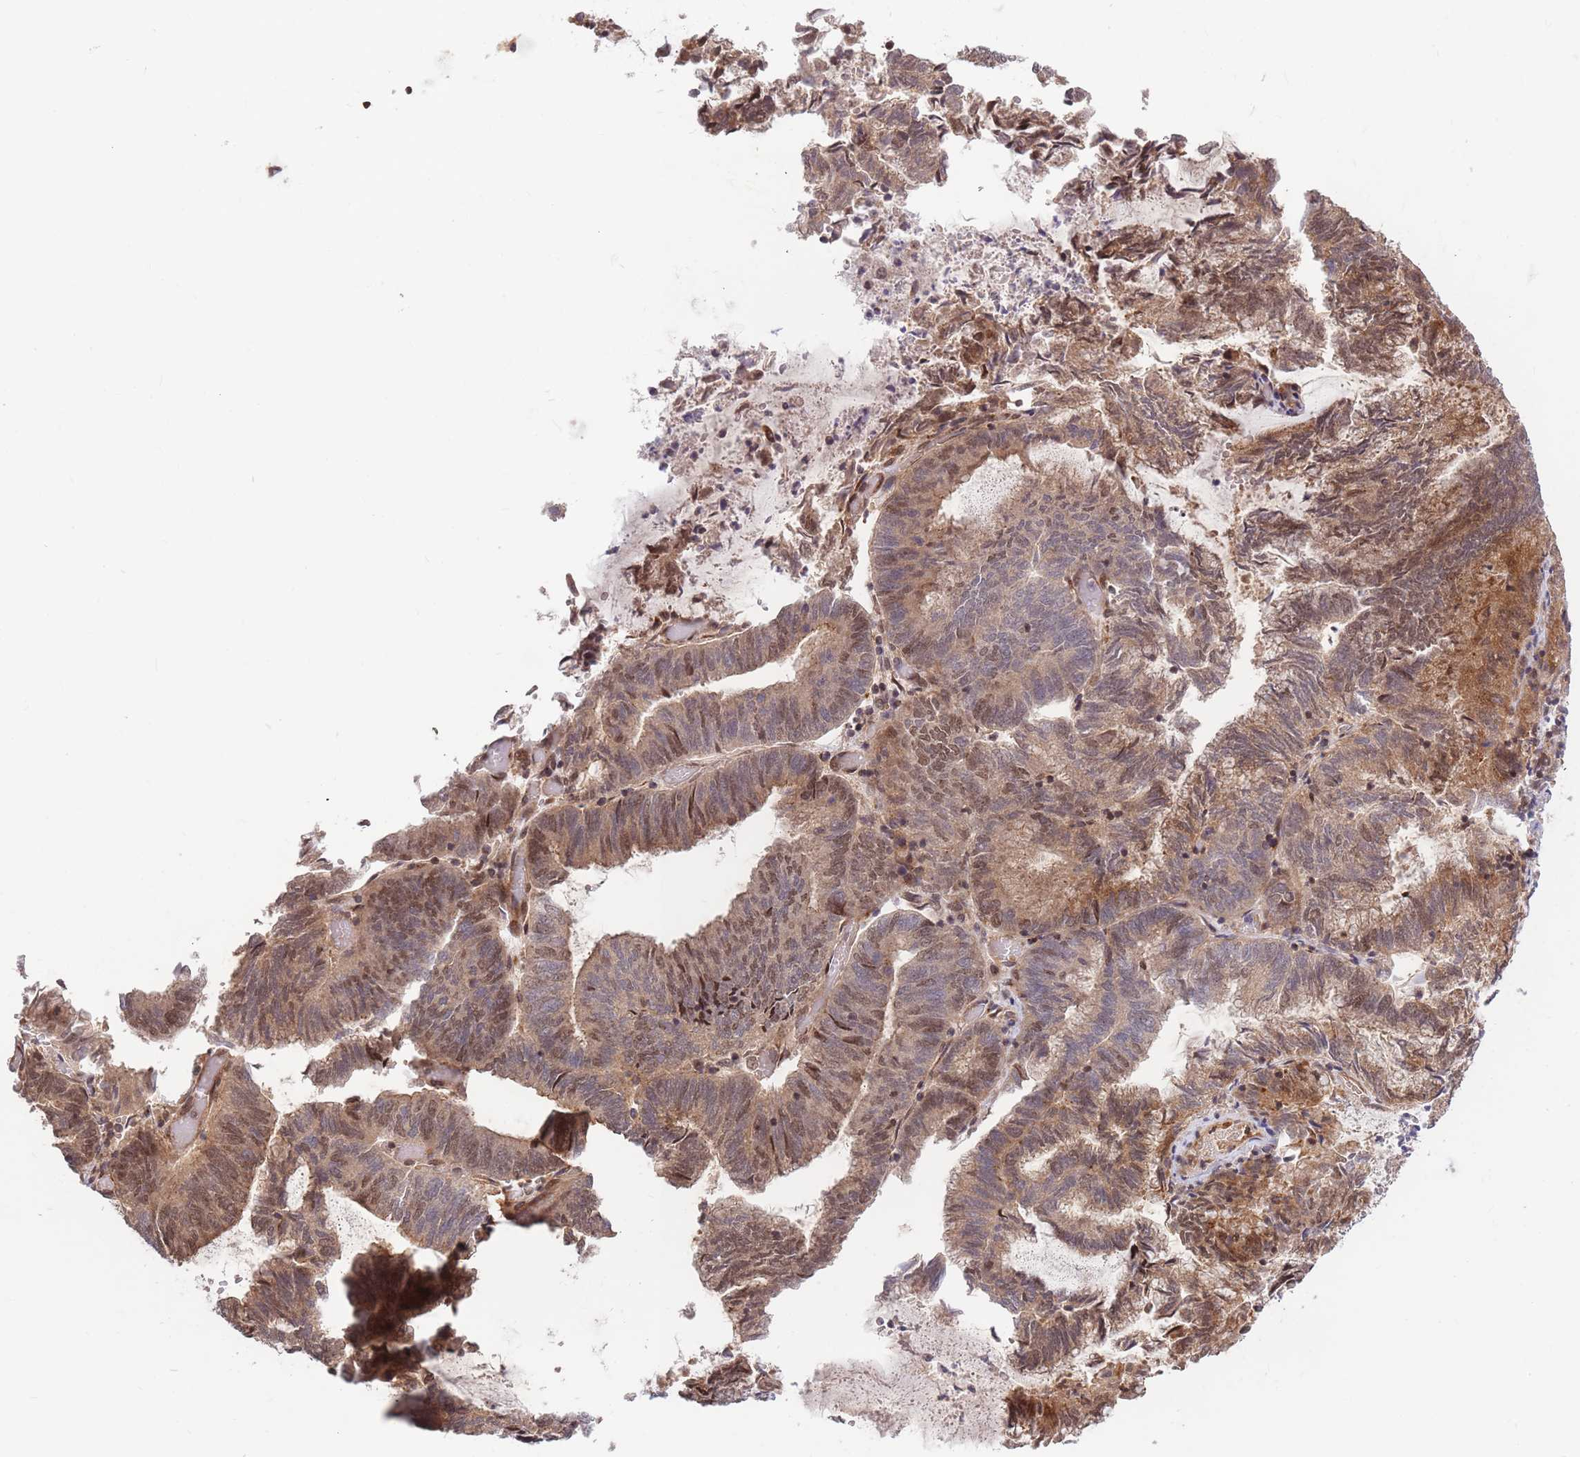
{"staining": {"intensity": "moderate", "quantity": "25%-75%", "location": "nuclear"}, "tissue": "endometrial cancer", "cell_type": "Tumor cells", "image_type": "cancer", "snomed": [{"axis": "morphology", "description": "Adenocarcinoma, NOS"}, {"axis": "topography", "description": "Endometrium"}], "caption": "Protein staining exhibits moderate nuclear positivity in approximately 25%-75% of tumor cells in endometrial adenocarcinoma.", "gene": "HAUS3", "patient": {"sex": "female", "age": 80}}